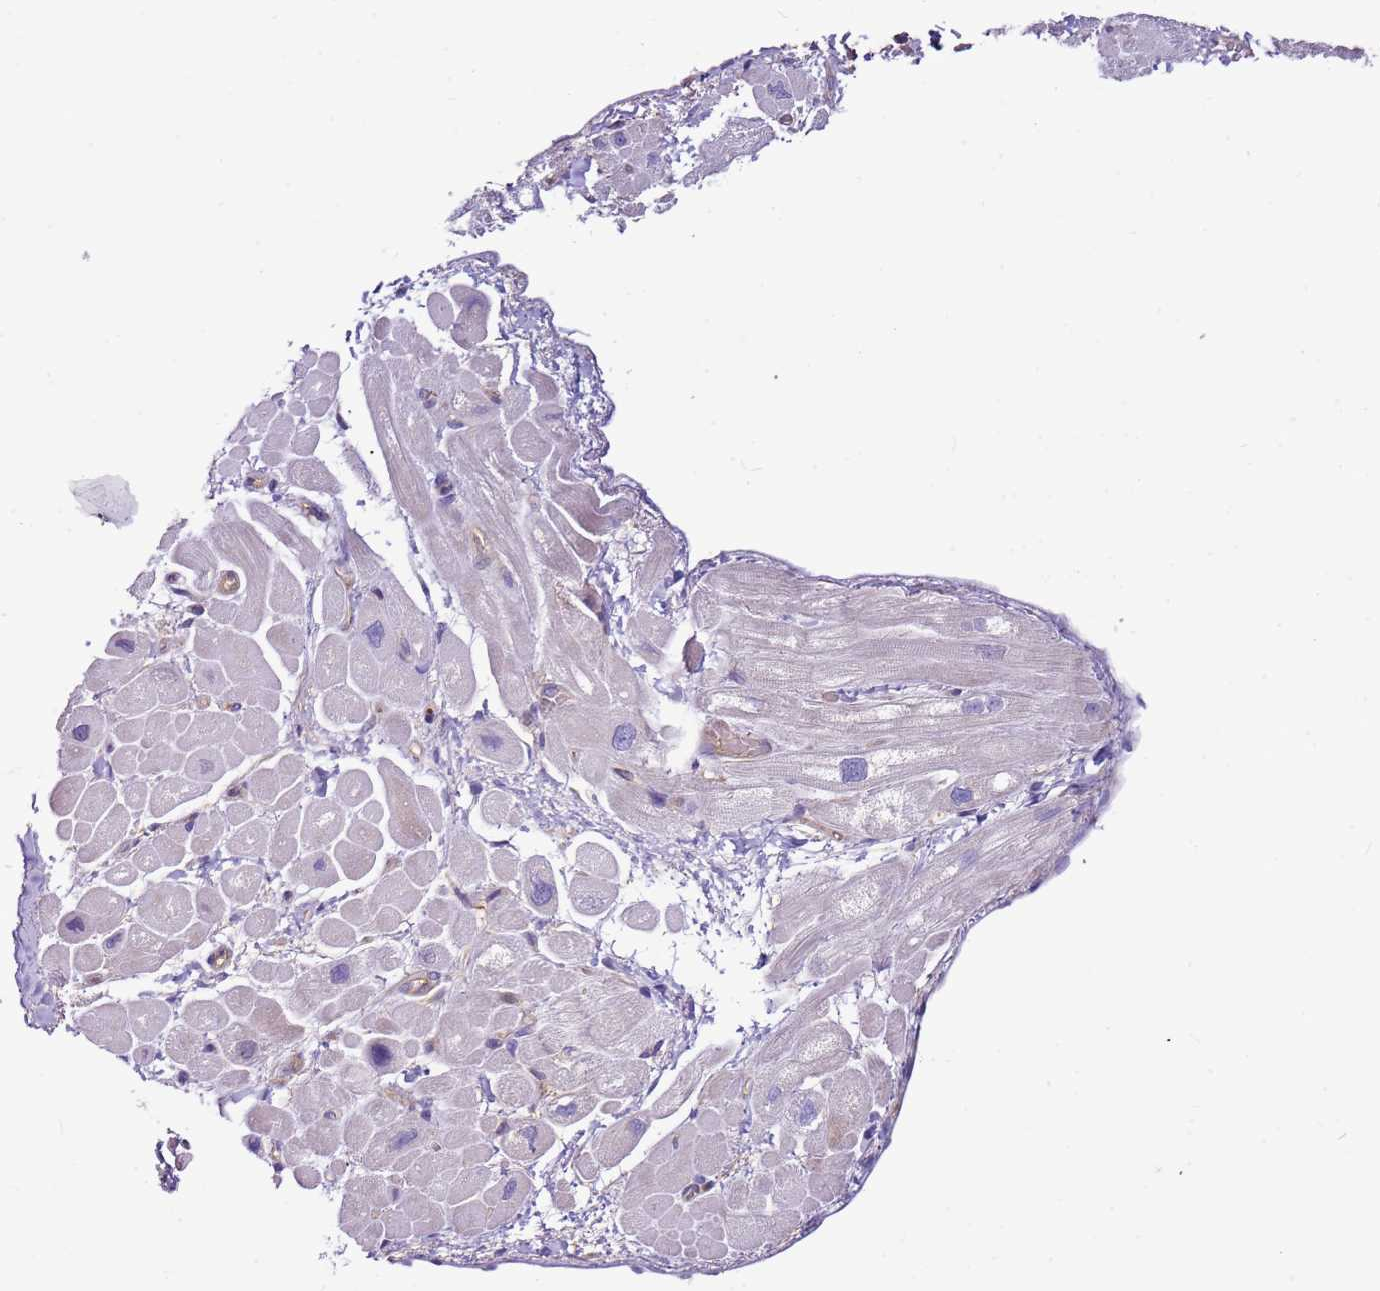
{"staining": {"intensity": "negative", "quantity": "none", "location": "none"}, "tissue": "heart muscle", "cell_type": "Cardiomyocytes", "image_type": "normal", "snomed": [{"axis": "morphology", "description": "Normal tissue, NOS"}, {"axis": "topography", "description": "Heart"}], "caption": "The IHC photomicrograph has no significant positivity in cardiomyocytes of heart muscle.", "gene": "ATXN2L", "patient": {"sex": "male", "age": 65}}